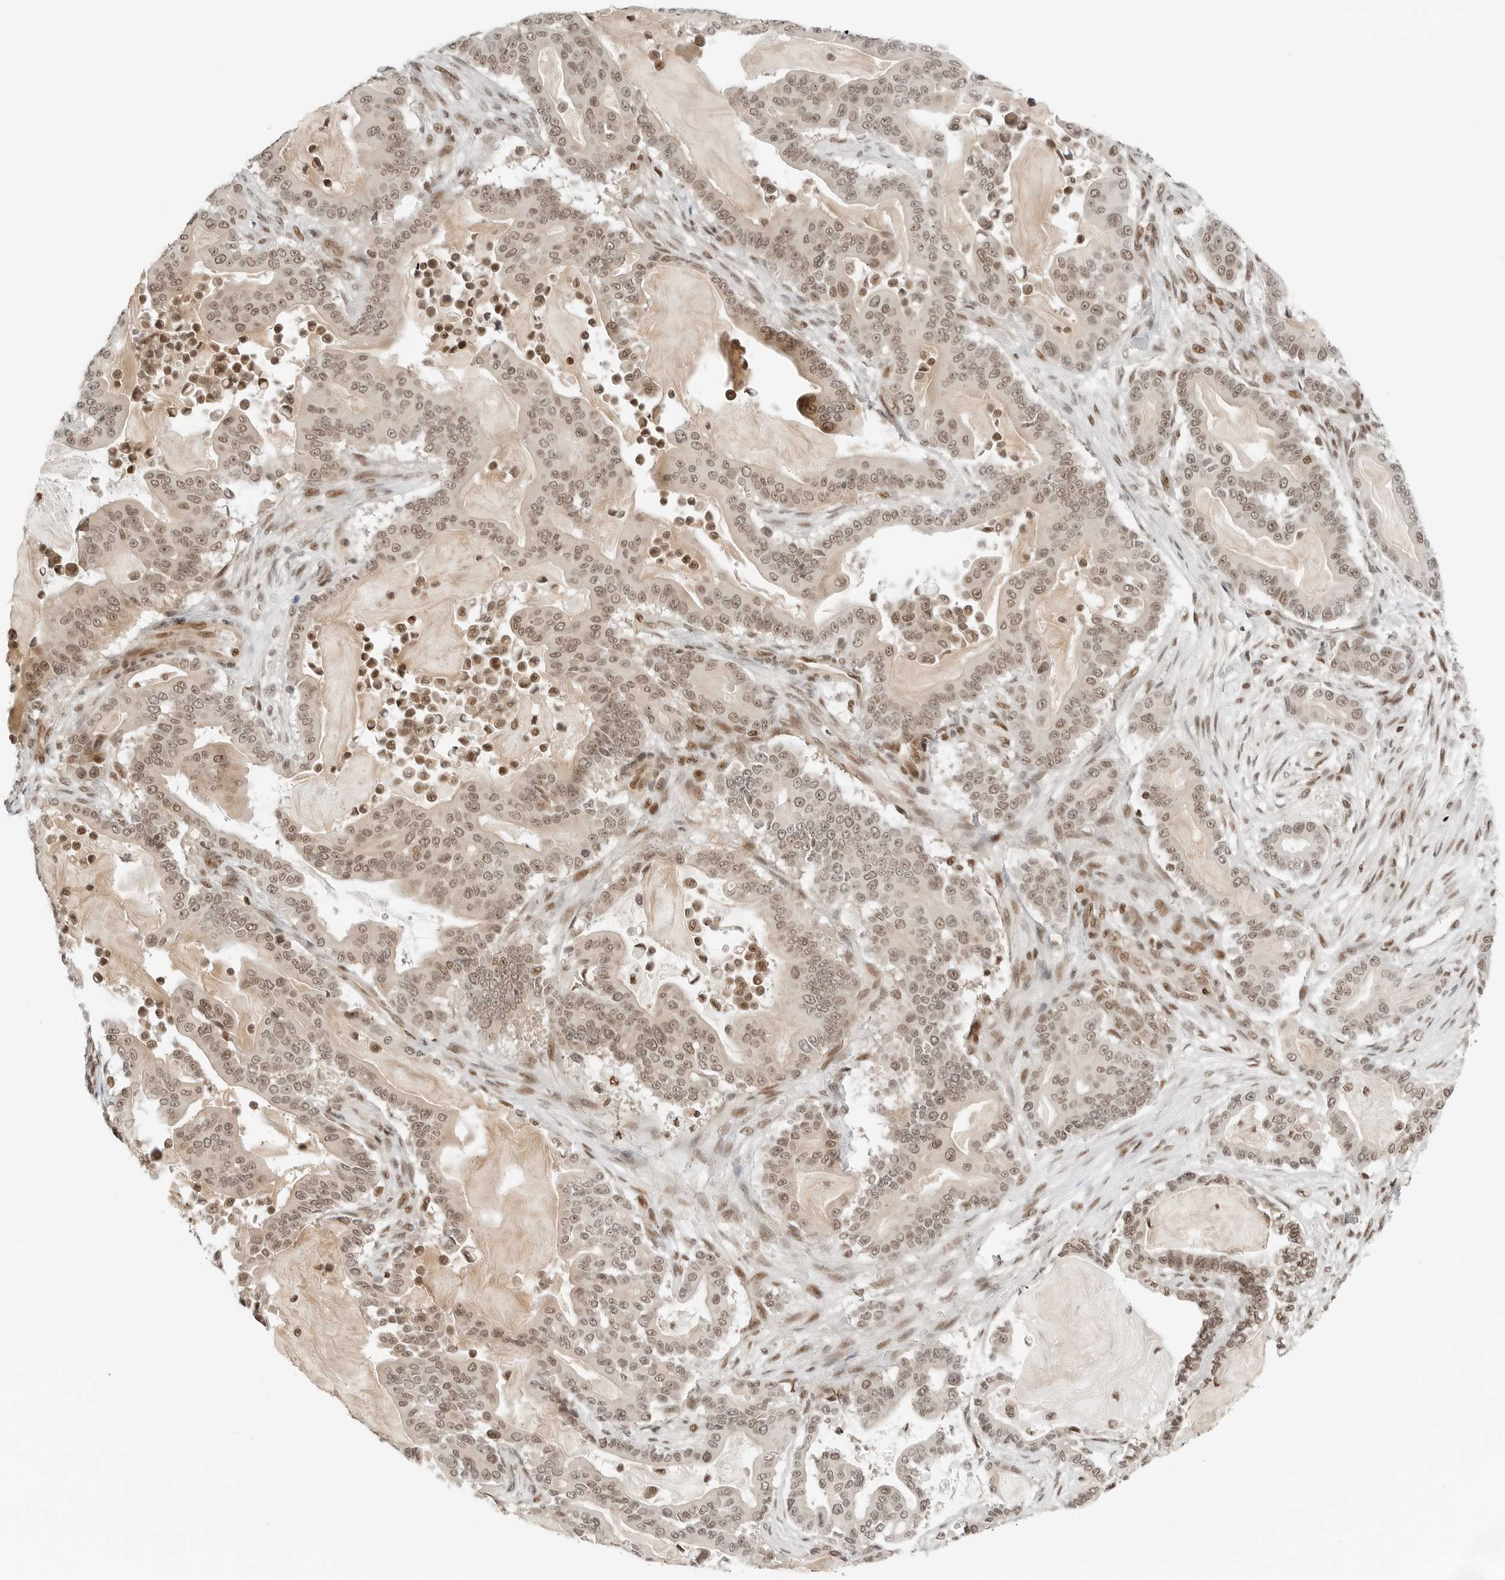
{"staining": {"intensity": "moderate", "quantity": ">75%", "location": "nuclear"}, "tissue": "pancreatic cancer", "cell_type": "Tumor cells", "image_type": "cancer", "snomed": [{"axis": "morphology", "description": "Adenocarcinoma, NOS"}, {"axis": "topography", "description": "Pancreas"}], "caption": "A high-resolution micrograph shows immunohistochemistry staining of pancreatic cancer (adenocarcinoma), which displays moderate nuclear positivity in about >75% of tumor cells.", "gene": "CRTC2", "patient": {"sex": "male", "age": 63}}